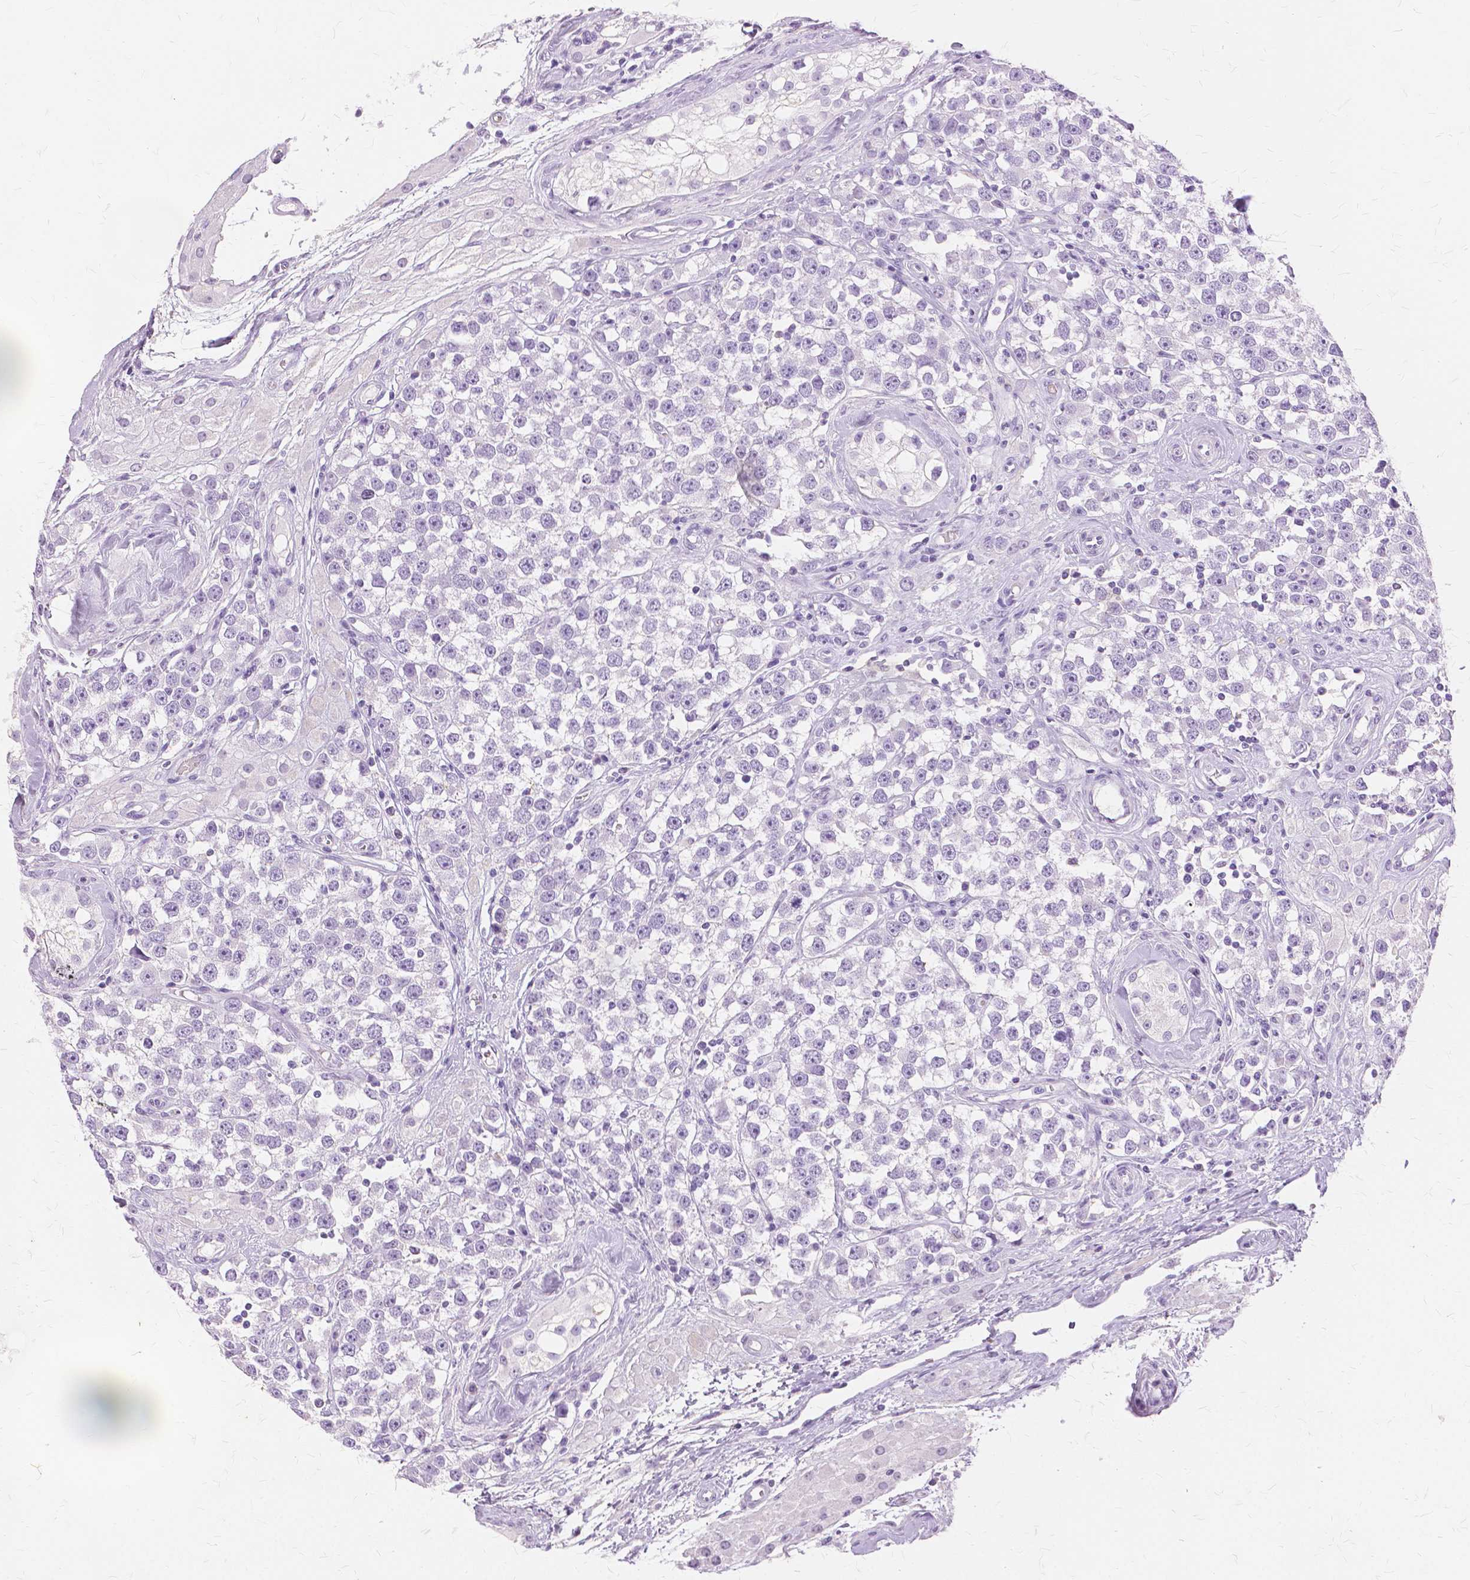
{"staining": {"intensity": "negative", "quantity": "none", "location": "none"}, "tissue": "testis cancer", "cell_type": "Tumor cells", "image_type": "cancer", "snomed": [{"axis": "morphology", "description": "Seminoma, NOS"}, {"axis": "topography", "description": "Testis"}], "caption": "Immunohistochemistry (IHC) image of neoplastic tissue: human testis seminoma stained with DAB (3,3'-diaminobenzidine) reveals no significant protein expression in tumor cells.", "gene": "TGM1", "patient": {"sex": "male", "age": 34}}